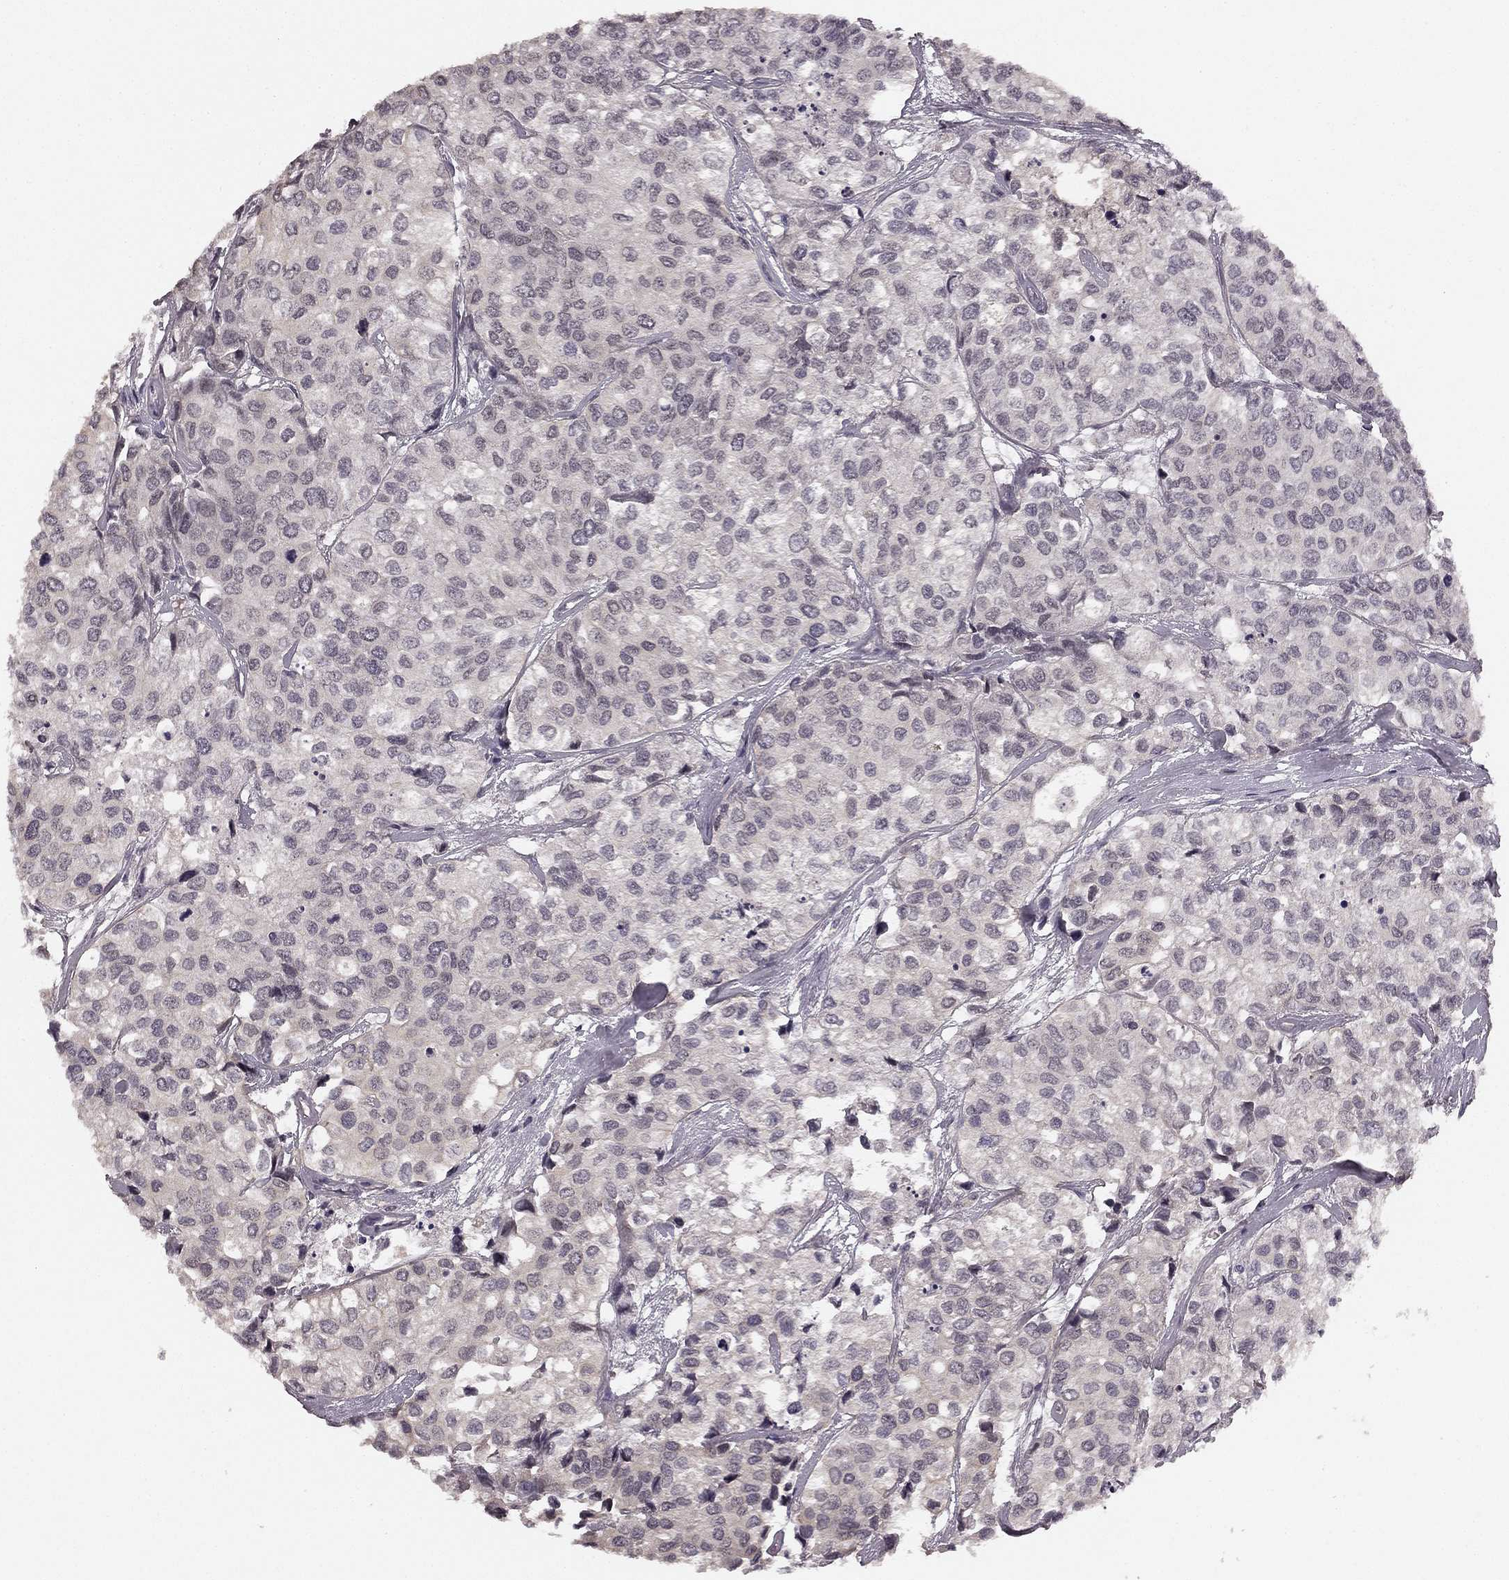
{"staining": {"intensity": "negative", "quantity": "none", "location": "none"}, "tissue": "urothelial cancer", "cell_type": "Tumor cells", "image_type": "cancer", "snomed": [{"axis": "morphology", "description": "Urothelial carcinoma, High grade"}, {"axis": "topography", "description": "Urinary bladder"}], "caption": "Urothelial cancer stained for a protein using immunohistochemistry displays no staining tumor cells.", "gene": "HCN4", "patient": {"sex": "male", "age": 73}}